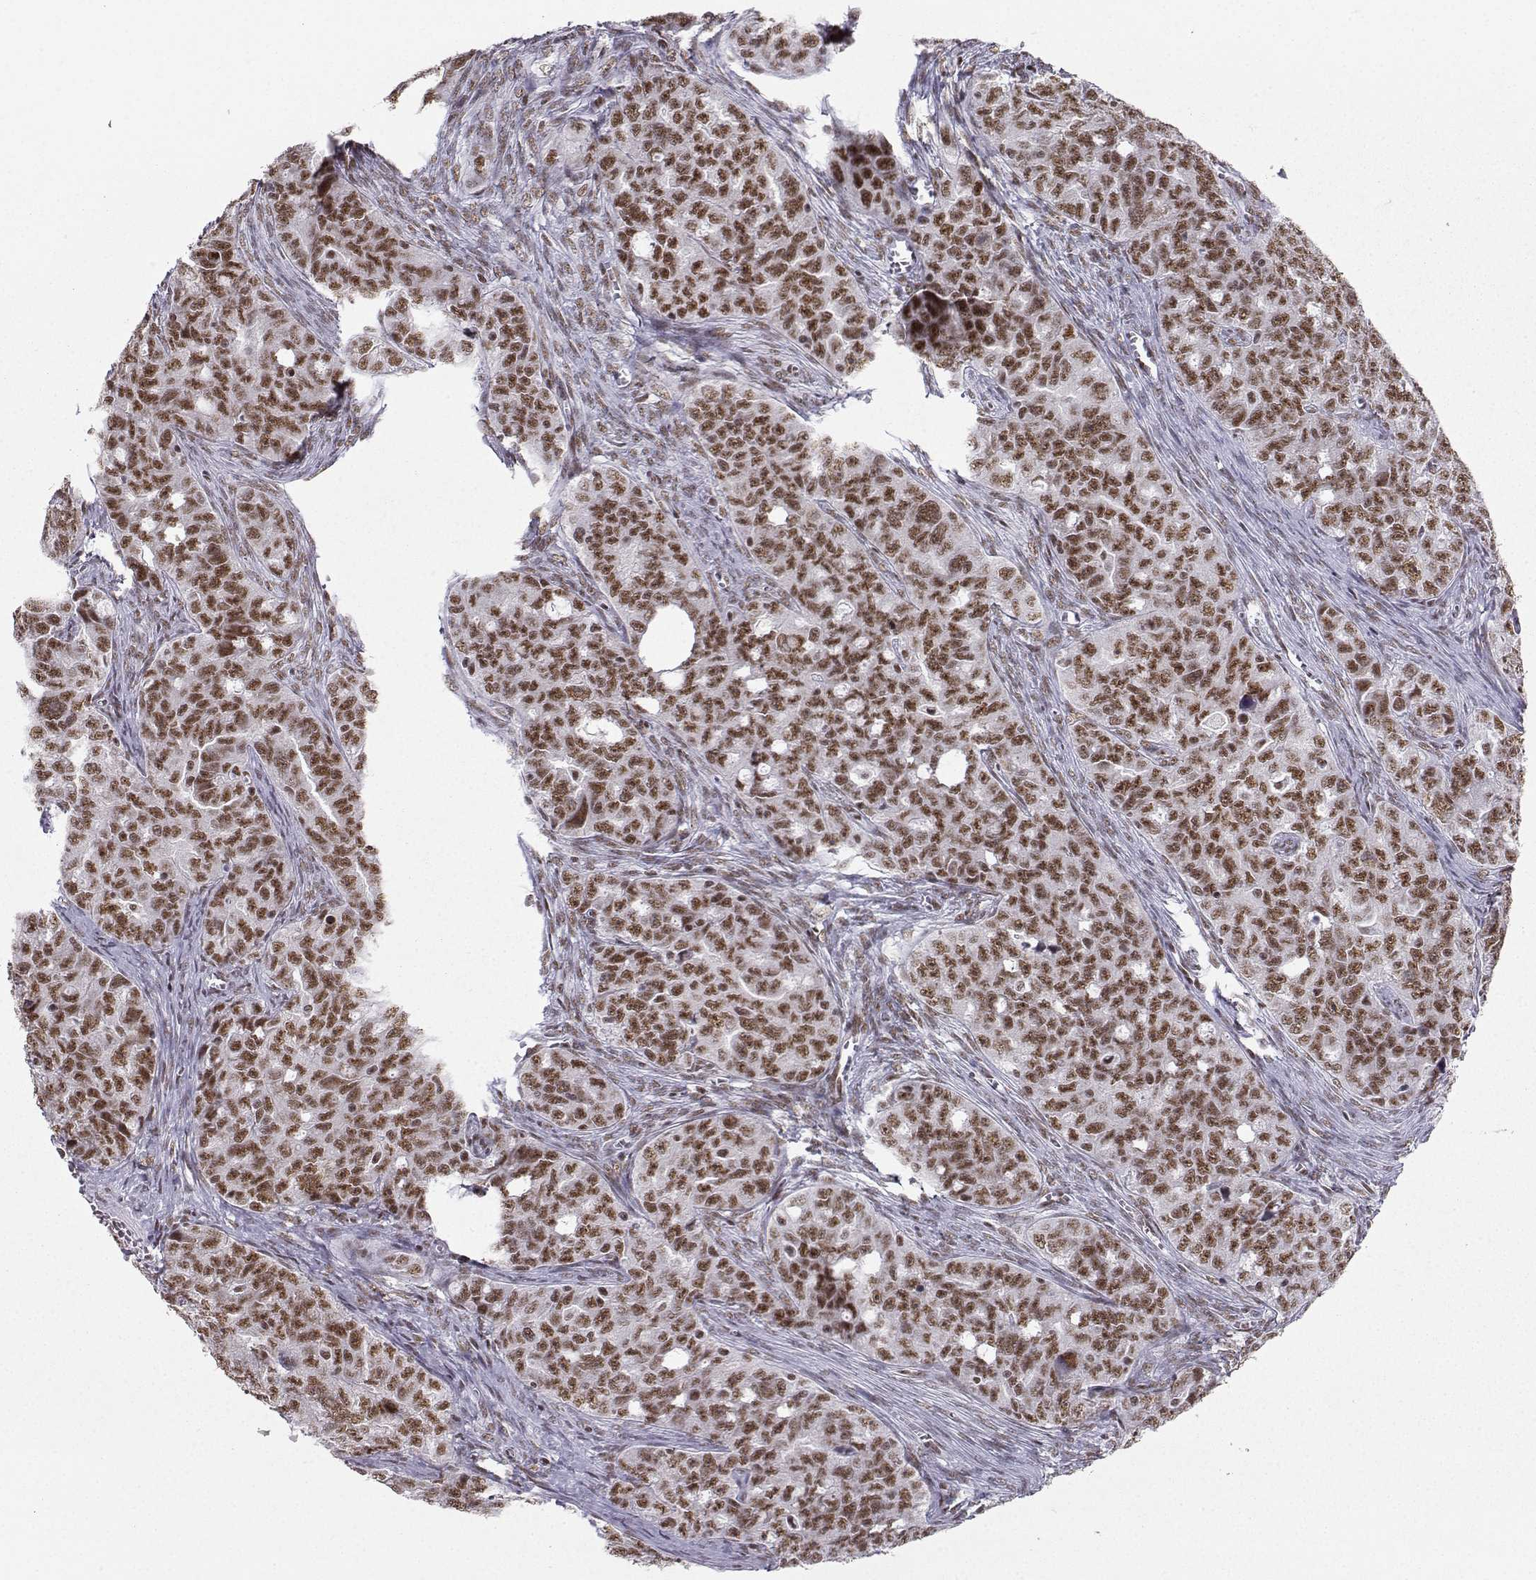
{"staining": {"intensity": "moderate", "quantity": ">75%", "location": "nuclear"}, "tissue": "ovarian cancer", "cell_type": "Tumor cells", "image_type": "cancer", "snomed": [{"axis": "morphology", "description": "Cystadenocarcinoma, serous, NOS"}, {"axis": "topography", "description": "Ovary"}], "caption": "This histopathology image demonstrates ovarian serous cystadenocarcinoma stained with immunohistochemistry (IHC) to label a protein in brown. The nuclear of tumor cells show moderate positivity for the protein. Nuclei are counter-stained blue.", "gene": "SNRPB2", "patient": {"sex": "female", "age": 51}}